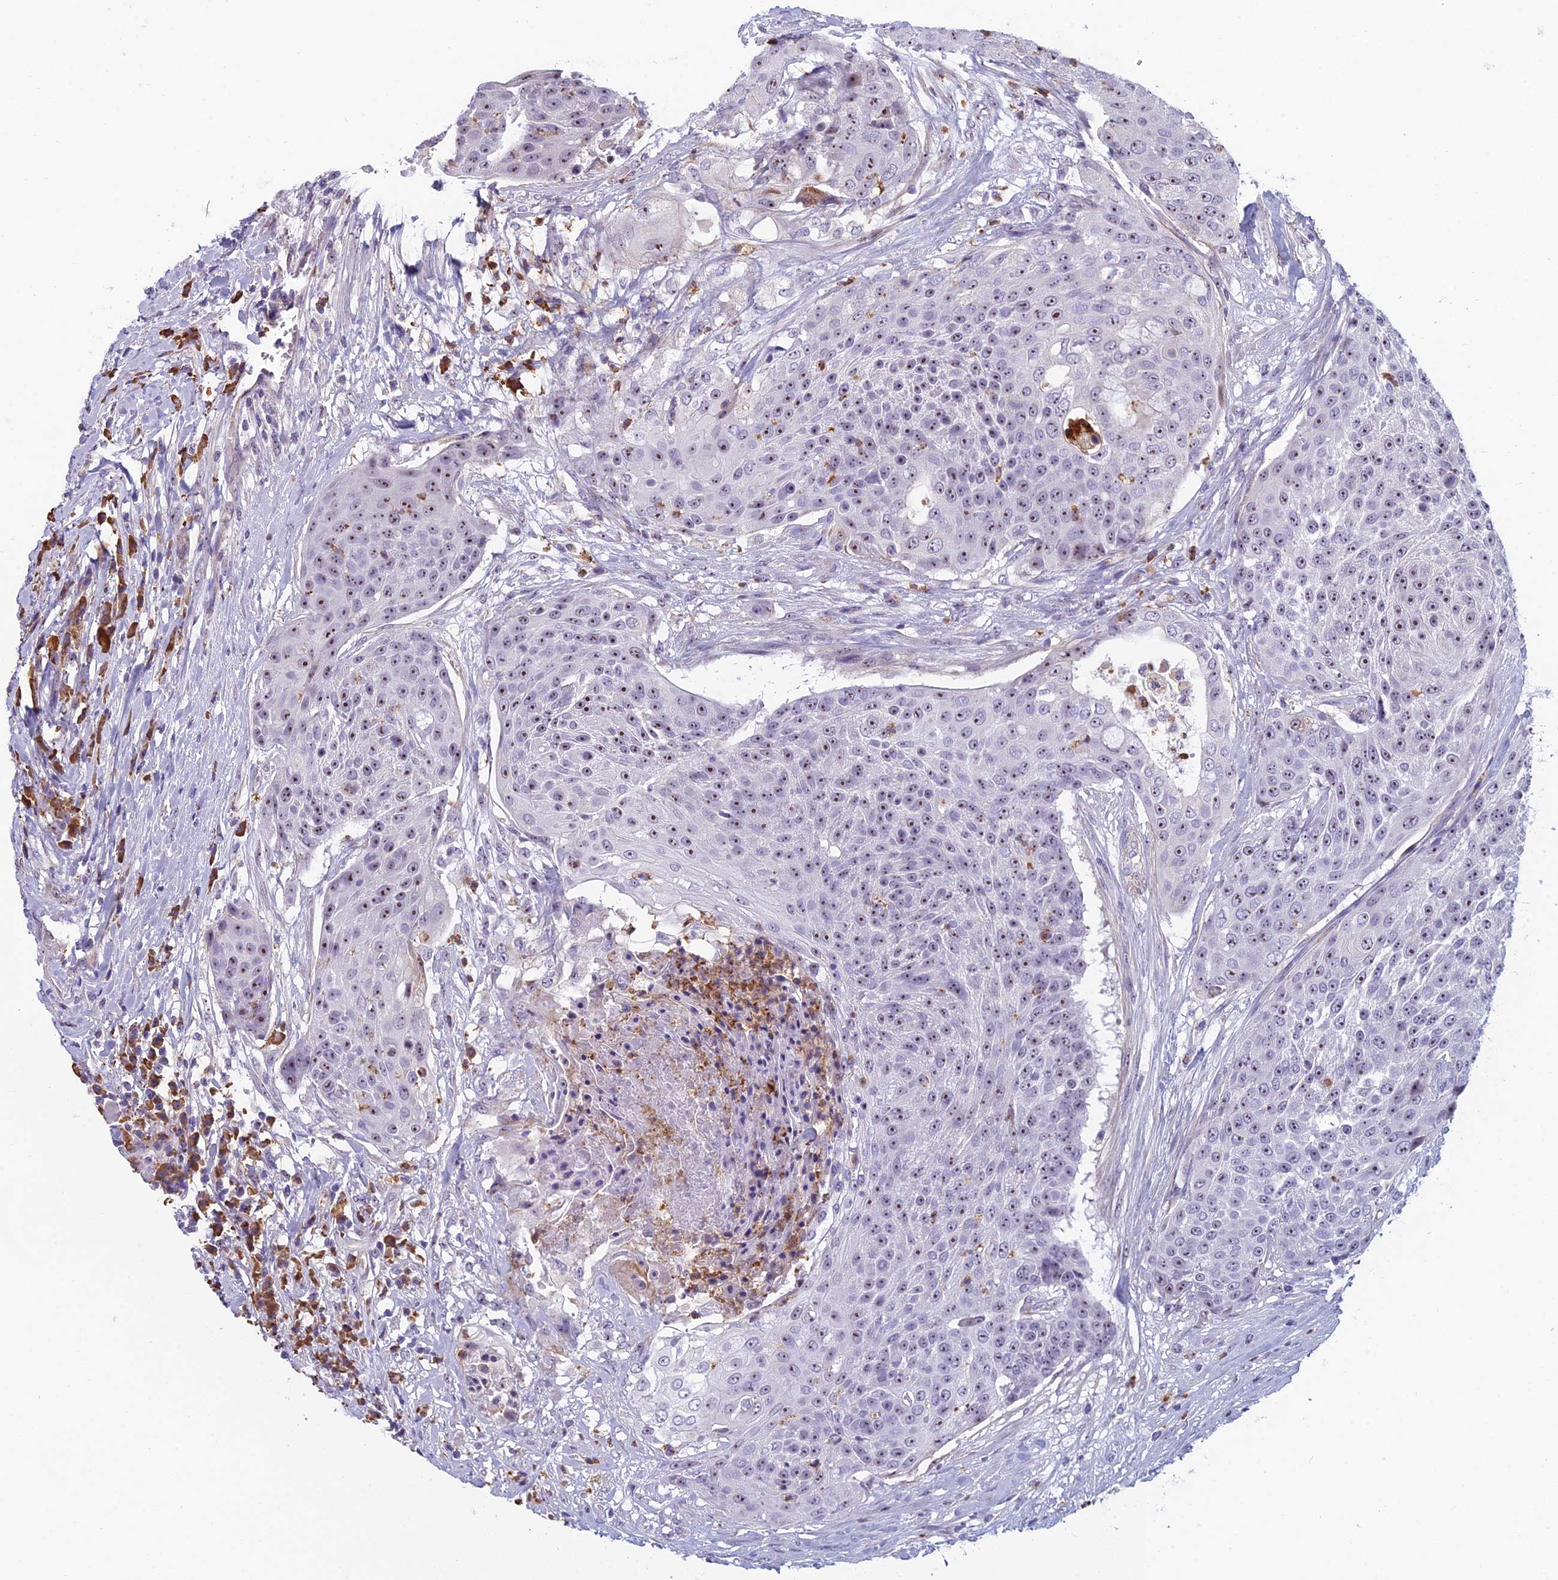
{"staining": {"intensity": "moderate", "quantity": ">75%", "location": "nuclear"}, "tissue": "urothelial cancer", "cell_type": "Tumor cells", "image_type": "cancer", "snomed": [{"axis": "morphology", "description": "Urothelial carcinoma, High grade"}, {"axis": "topography", "description": "Urinary bladder"}], "caption": "Immunohistochemical staining of human urothelial cancer demonstrates medium levels of moderate nuclear protein staining in approximately >75% of tumor cells. The staining was performed using DAB, with brown indicating positive protein expression. Nuclei are stained blue with hematoxylin.", "gene": "NOC2L", "patient": {"sex": "female", "age": 63}}